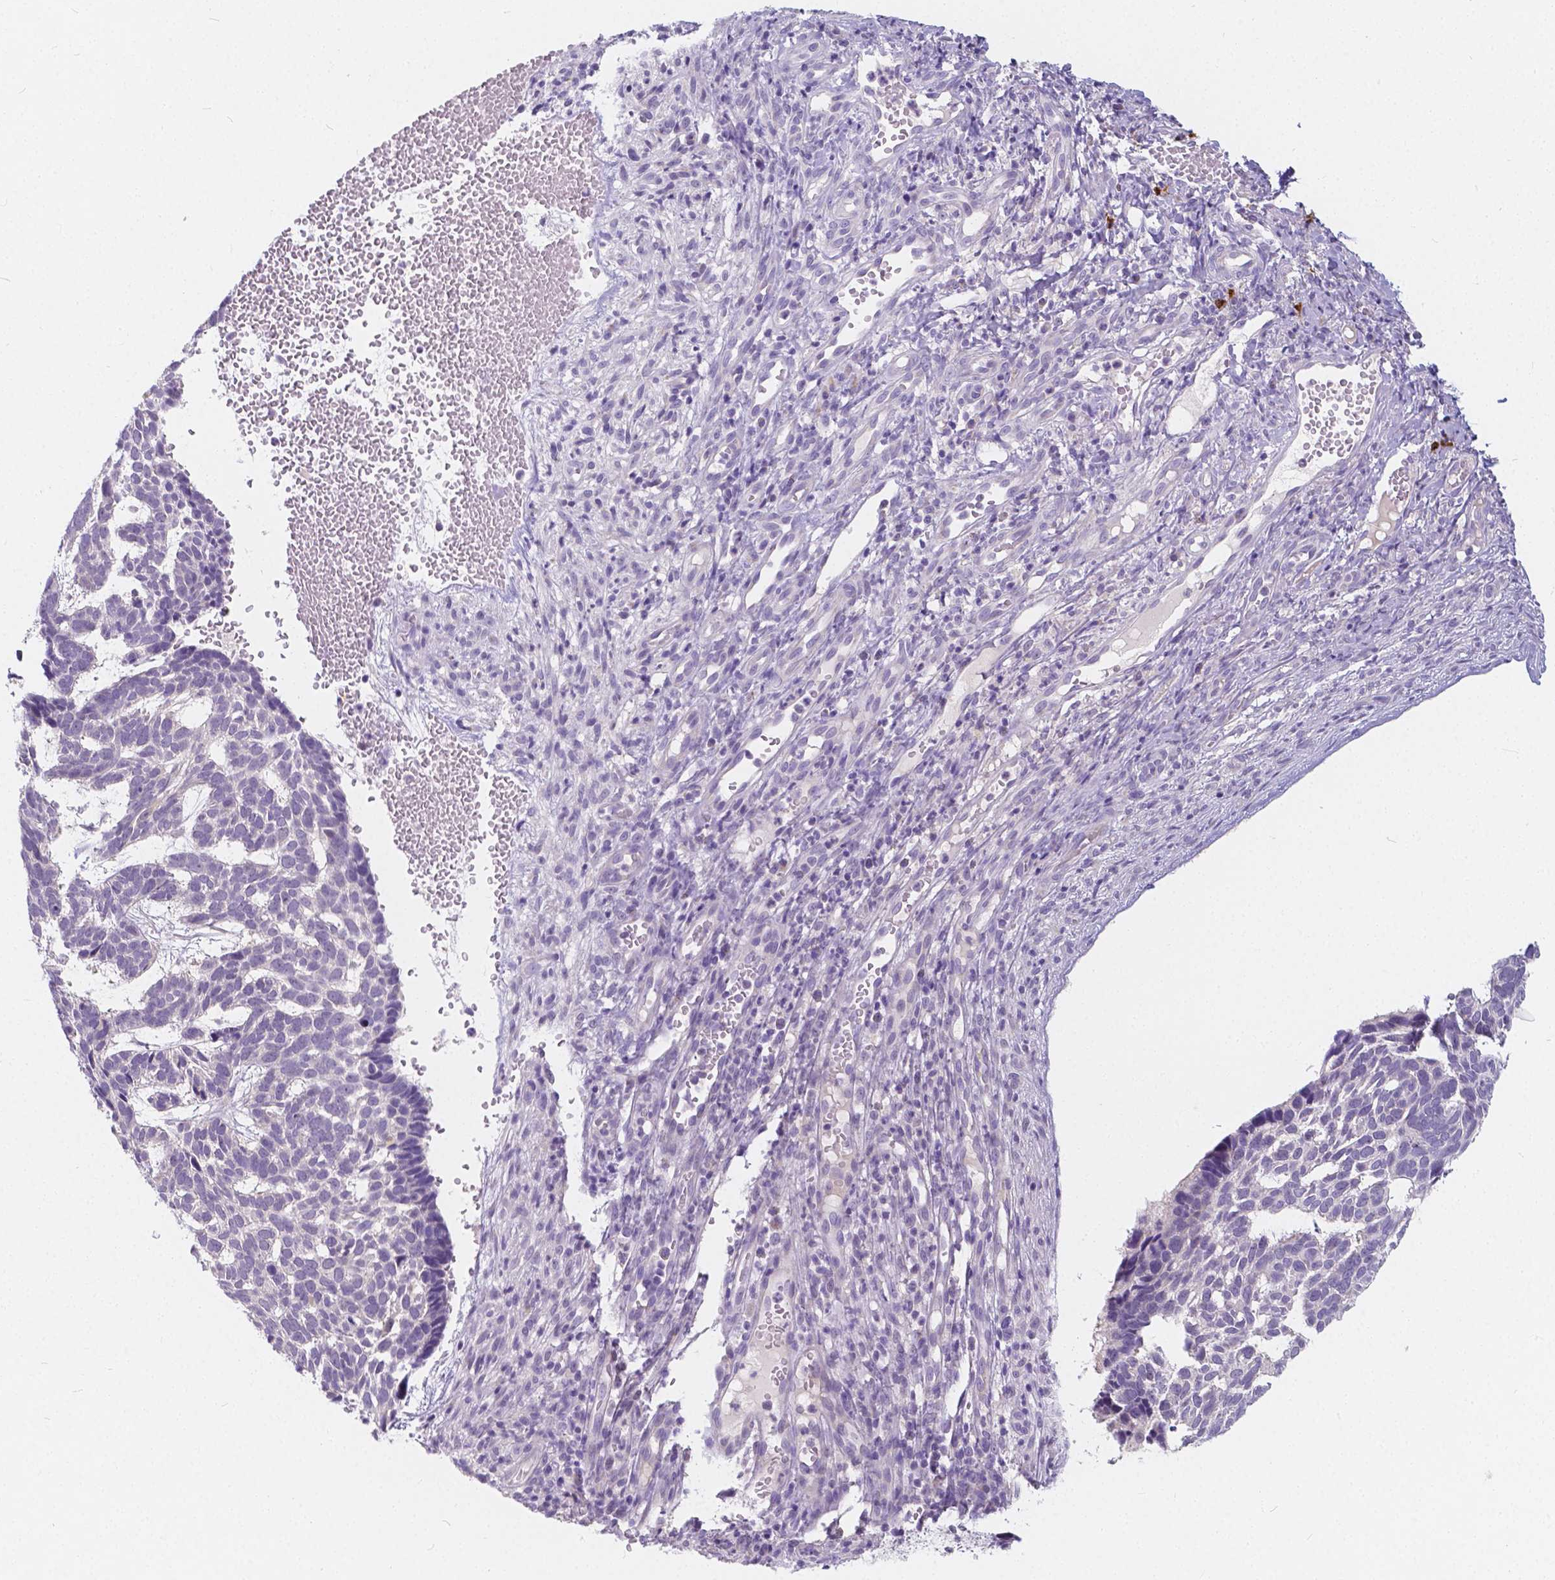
{"staining": {"intensity": "negative", "quantity": "none", "location": "none"}, "tissue": "skin cancer", "cell_type": "Tumor cells", "image_type": "cancer", "snomed": [{"axis": "morphology", "description": "Basal cell carcinoma"}, {"axis": "topography", "description": "Skin"}], "caption": "DAB (3,3'-diaminobenzidine) immunohistochemical staining of skin cancer demonstrates no significant staining in tumor cells. (Immunohistochemistry, brightfield microscopy, high magnification).", "gene": "RNF186", "patient": {"sex": "male", "age": 78}}